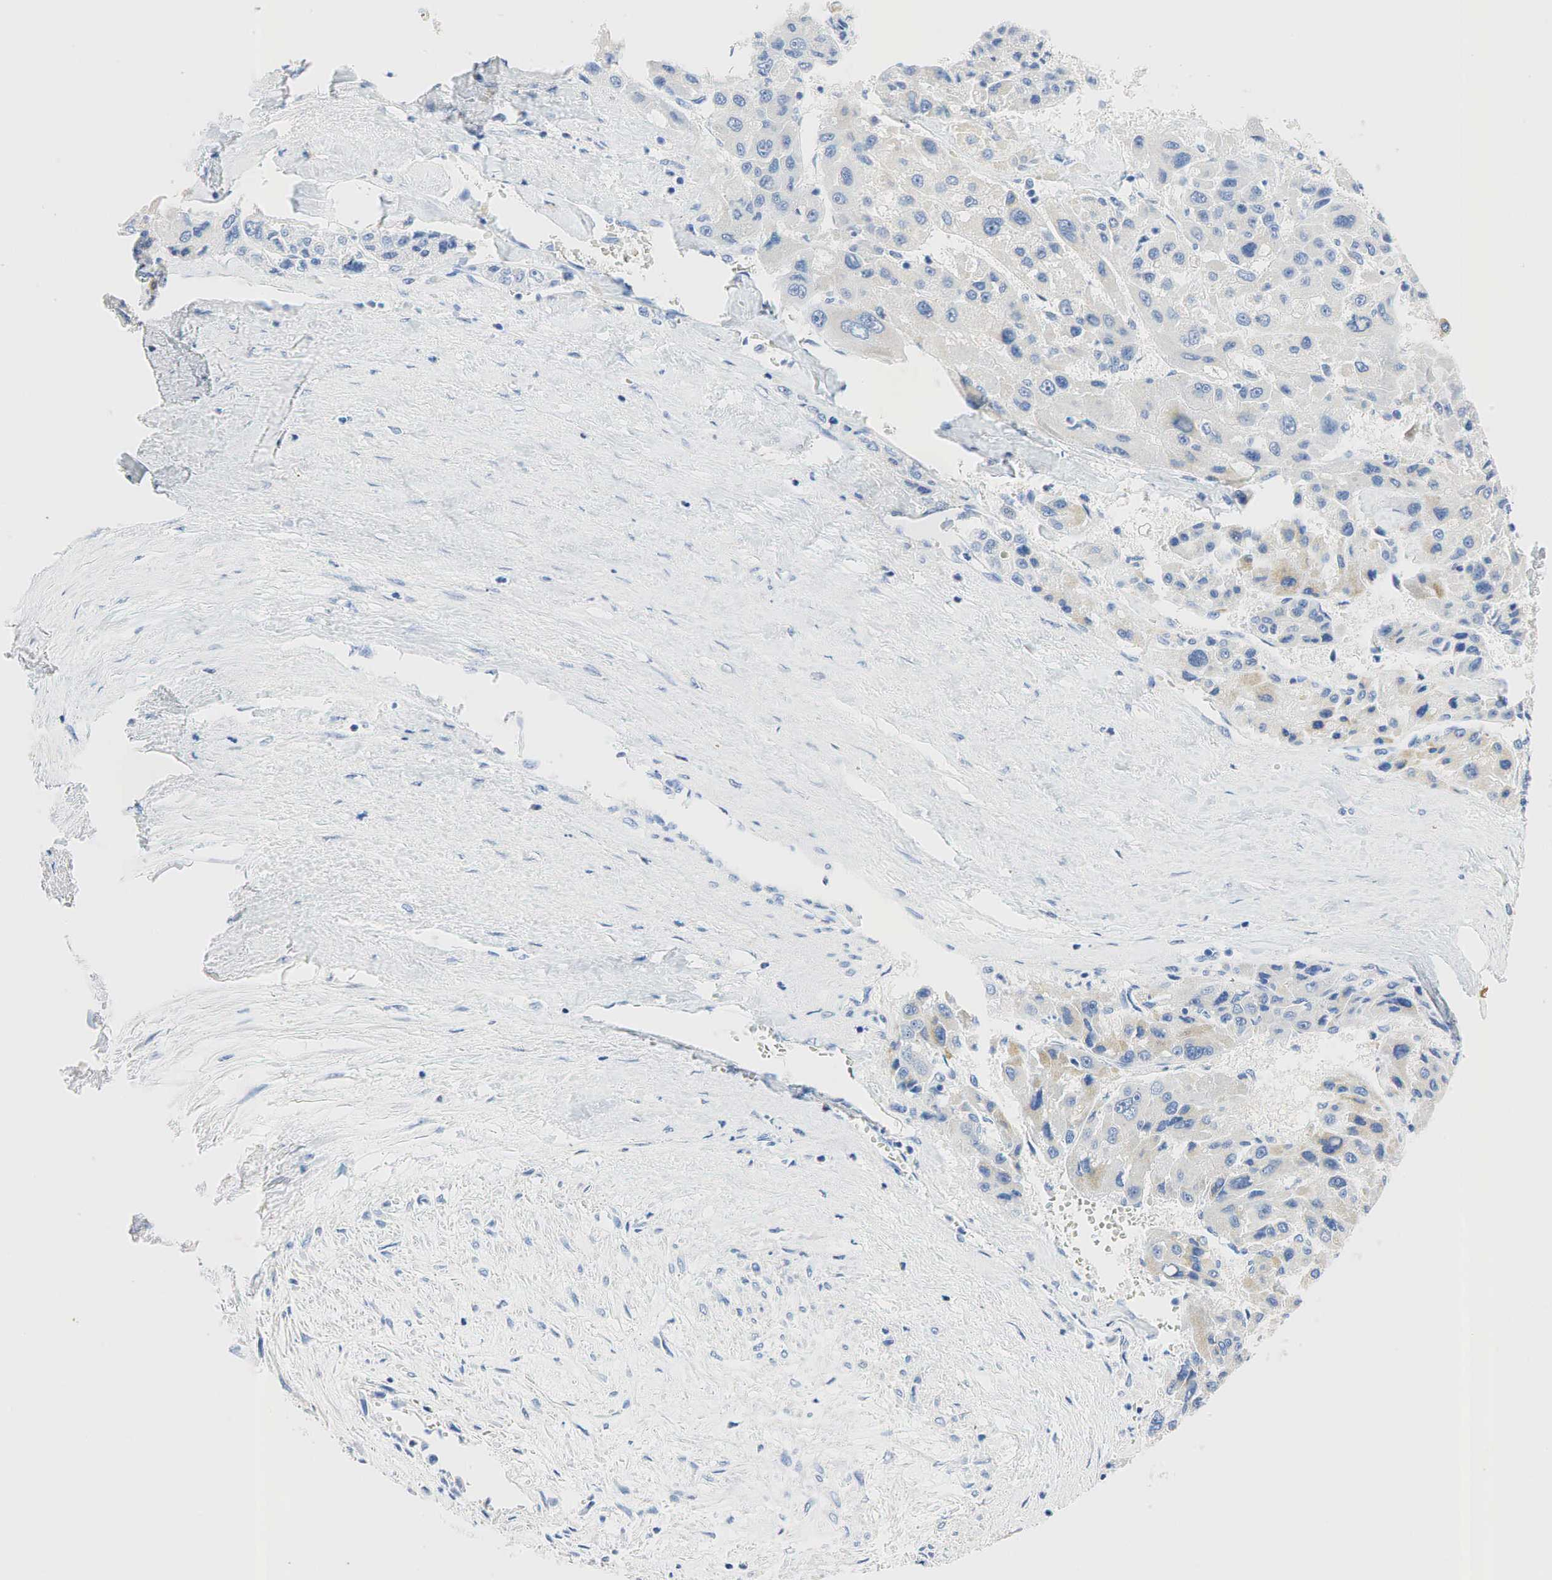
{"staining": {"intensity": "negative", "quantity": "none", "location": "none"}, "tissue": "liver cancer", "cell_type": "Tumor cells", "image_type": "cancer", "snomed": [{"axis": "morphology", "description": "Carcinoma, Hepatocellular, NOS"}, {"axis": "topography", "description": "Liver"}], "caption": "IHC image of liver cancer stained for a protein (brown), which exhibits no expression in tumor cells.", "gene": "SYP", "patient": {"sex": "male", "age": 64}}